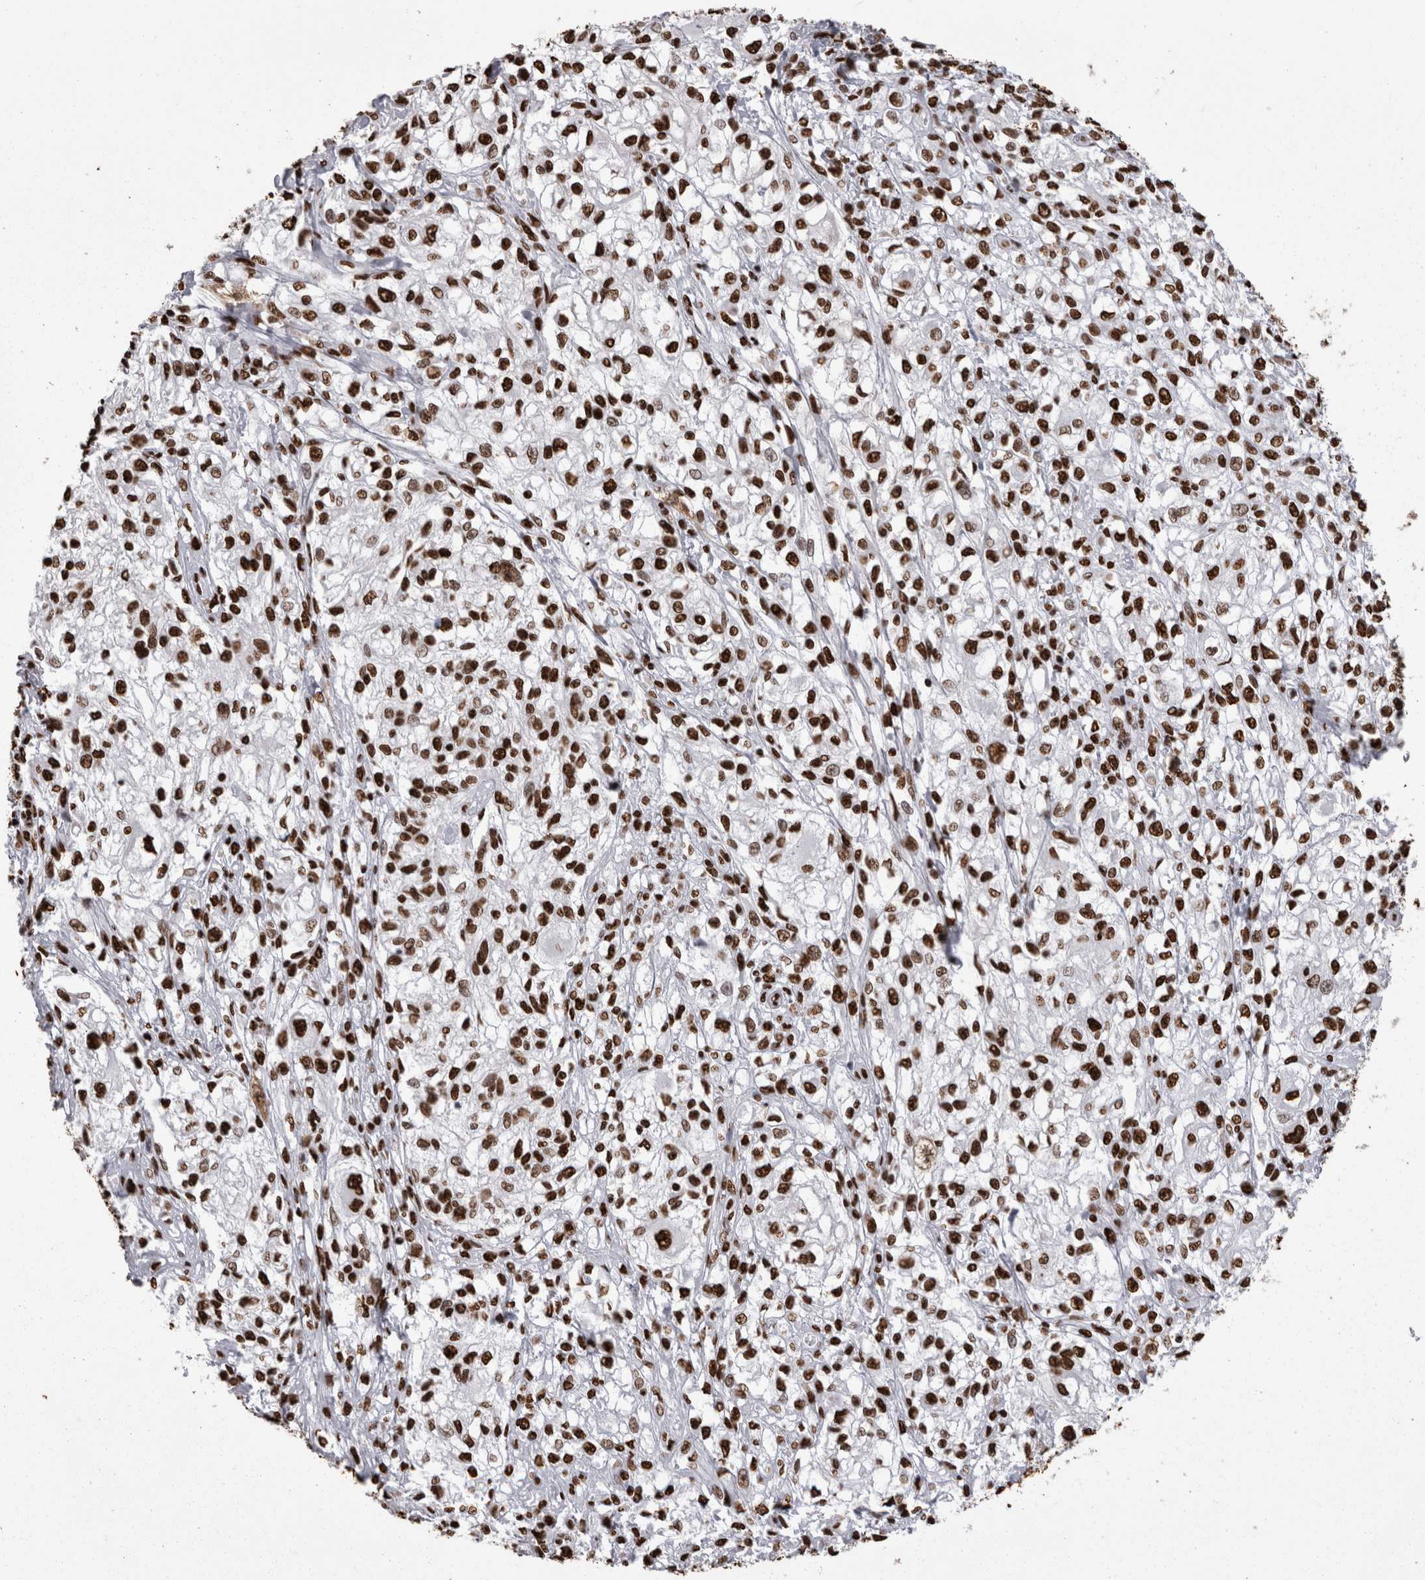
{"staining": {"intensity": "strong", "quantity": ">75%", "location": "nuclear"}, "tissue": "melanoma", "cell_type": "Tumor cells", "image_type": "cancer", "snomed": [{"axis": "morphology", "description": "Malignant melanoma, NOS"}, {"axis": "topography", "description": "Skin of head"}], "caption": "Immunohistochemistry staining of malignant melanoma, which exhibits high levels of strong nuclear positivity in approximately >75% of tumor cells indicating strong nuclear protein positivity. The staining was performed using DAB (3,3'-diaminobenzidine) (brown) for protein detection and nuclei were counterstained in hematoxylin (blue).", "gene": "HNRNPM", "patient": {"sex": "male", "age": 83}}